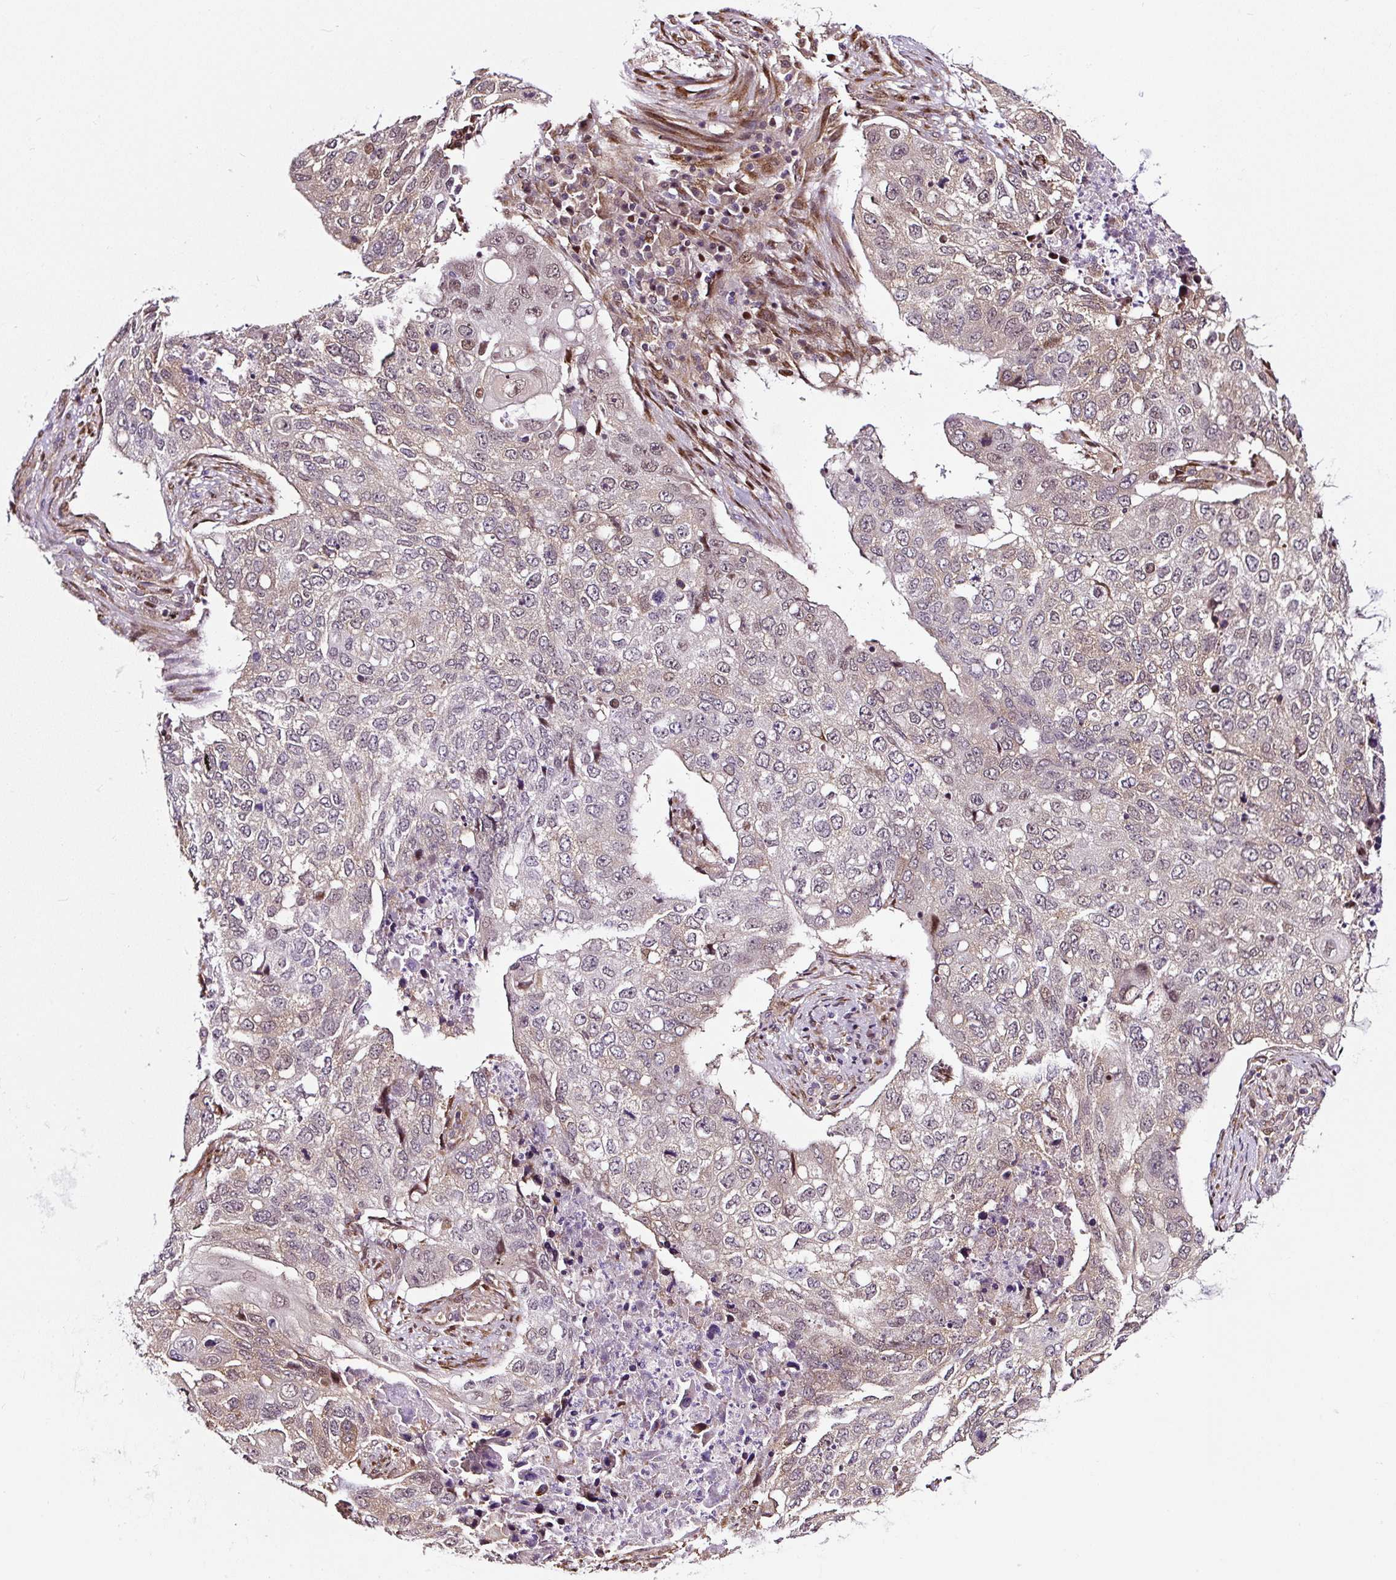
{"staining": {"intensity": "weak", "quantity": "25%-75%", "location": "cytoplasmic/membranous"}, "tissue": "lung cancer", "cell_type": "Tumor cells", "image_type": "cancer", "snomed": [{"axis": "morphology", "description": "Squamous cell carcinoma, NOS"}, {"axis": "topography", "description": "Lung"}], "caption": "Immunohistochemistry histopathology image of lung squamous cell carcinoma stained for a protein (brown), which shows low levels of weak cytoplasmic/membranous expression in approximately 25%-75% of tumor cells.", "gene": "KDM4E", "patient": {"sex": "female", "age": 63}}